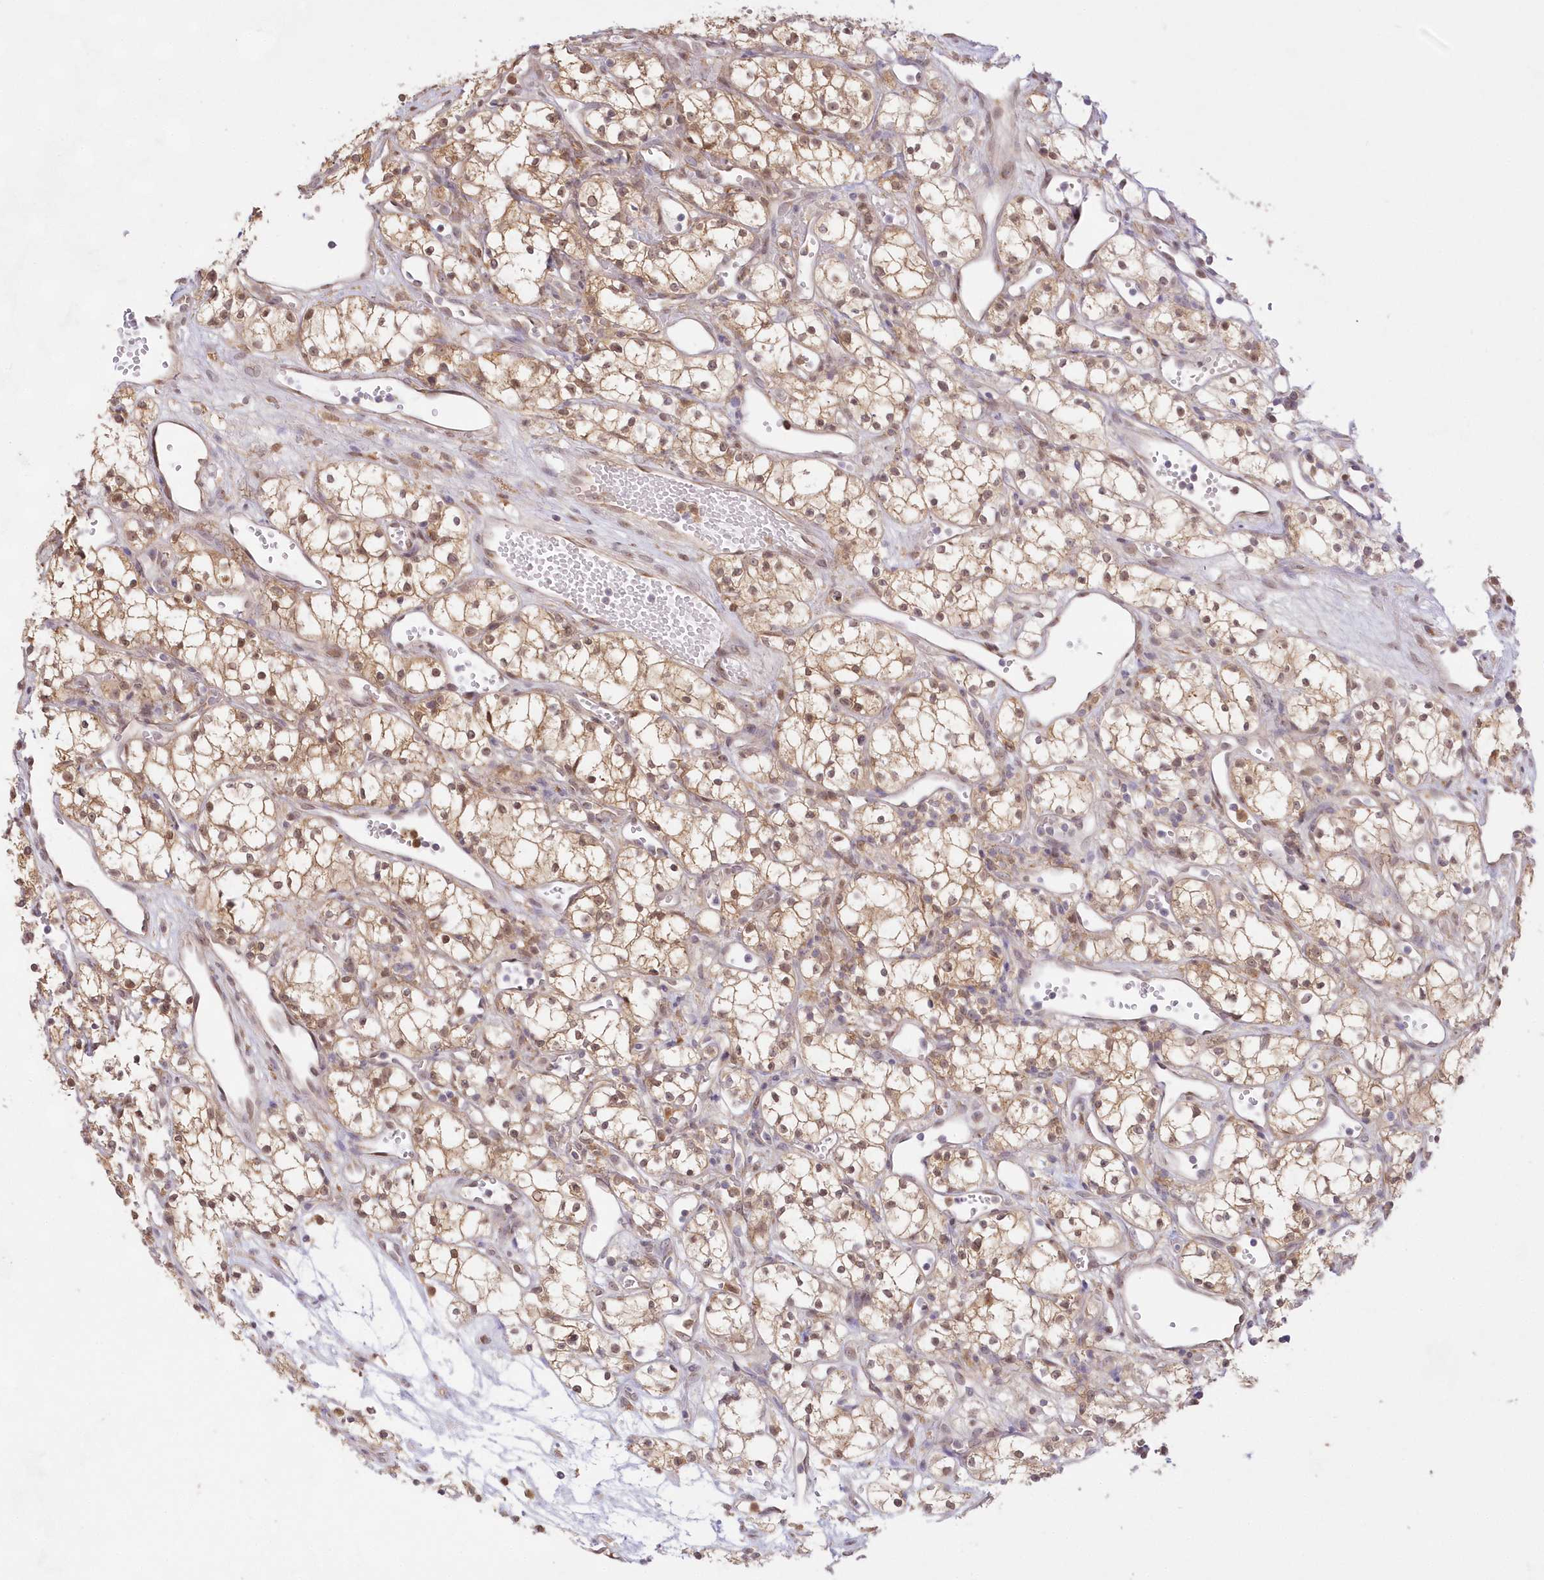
{"staining": {"intensity": "moderate", "quantity": ">75%", "location": "cytoplasmic/membranous,nuclear"}, "tissue": "renal cancer", "cell_type": "Tumor cells", "image_type": "cancer", "snomed": [{"axis": "morphology", "description": "Adenocarcinoma, NOS"}, {"axis": "topography", "description": "Kidney"}], "caption": "Renal adenocarcinoma was stained to show a protein in brown. There is medium levels of moderate cytoplasmic/membranous and nuclear expression in about >75% of tumor cells. (DAB (3,3'-diaminobenzidine) = brown stain, brightfield microscopy at high magnification).", "gene": "RNPEP", "patient": {"sex": "male", "age": 59}}